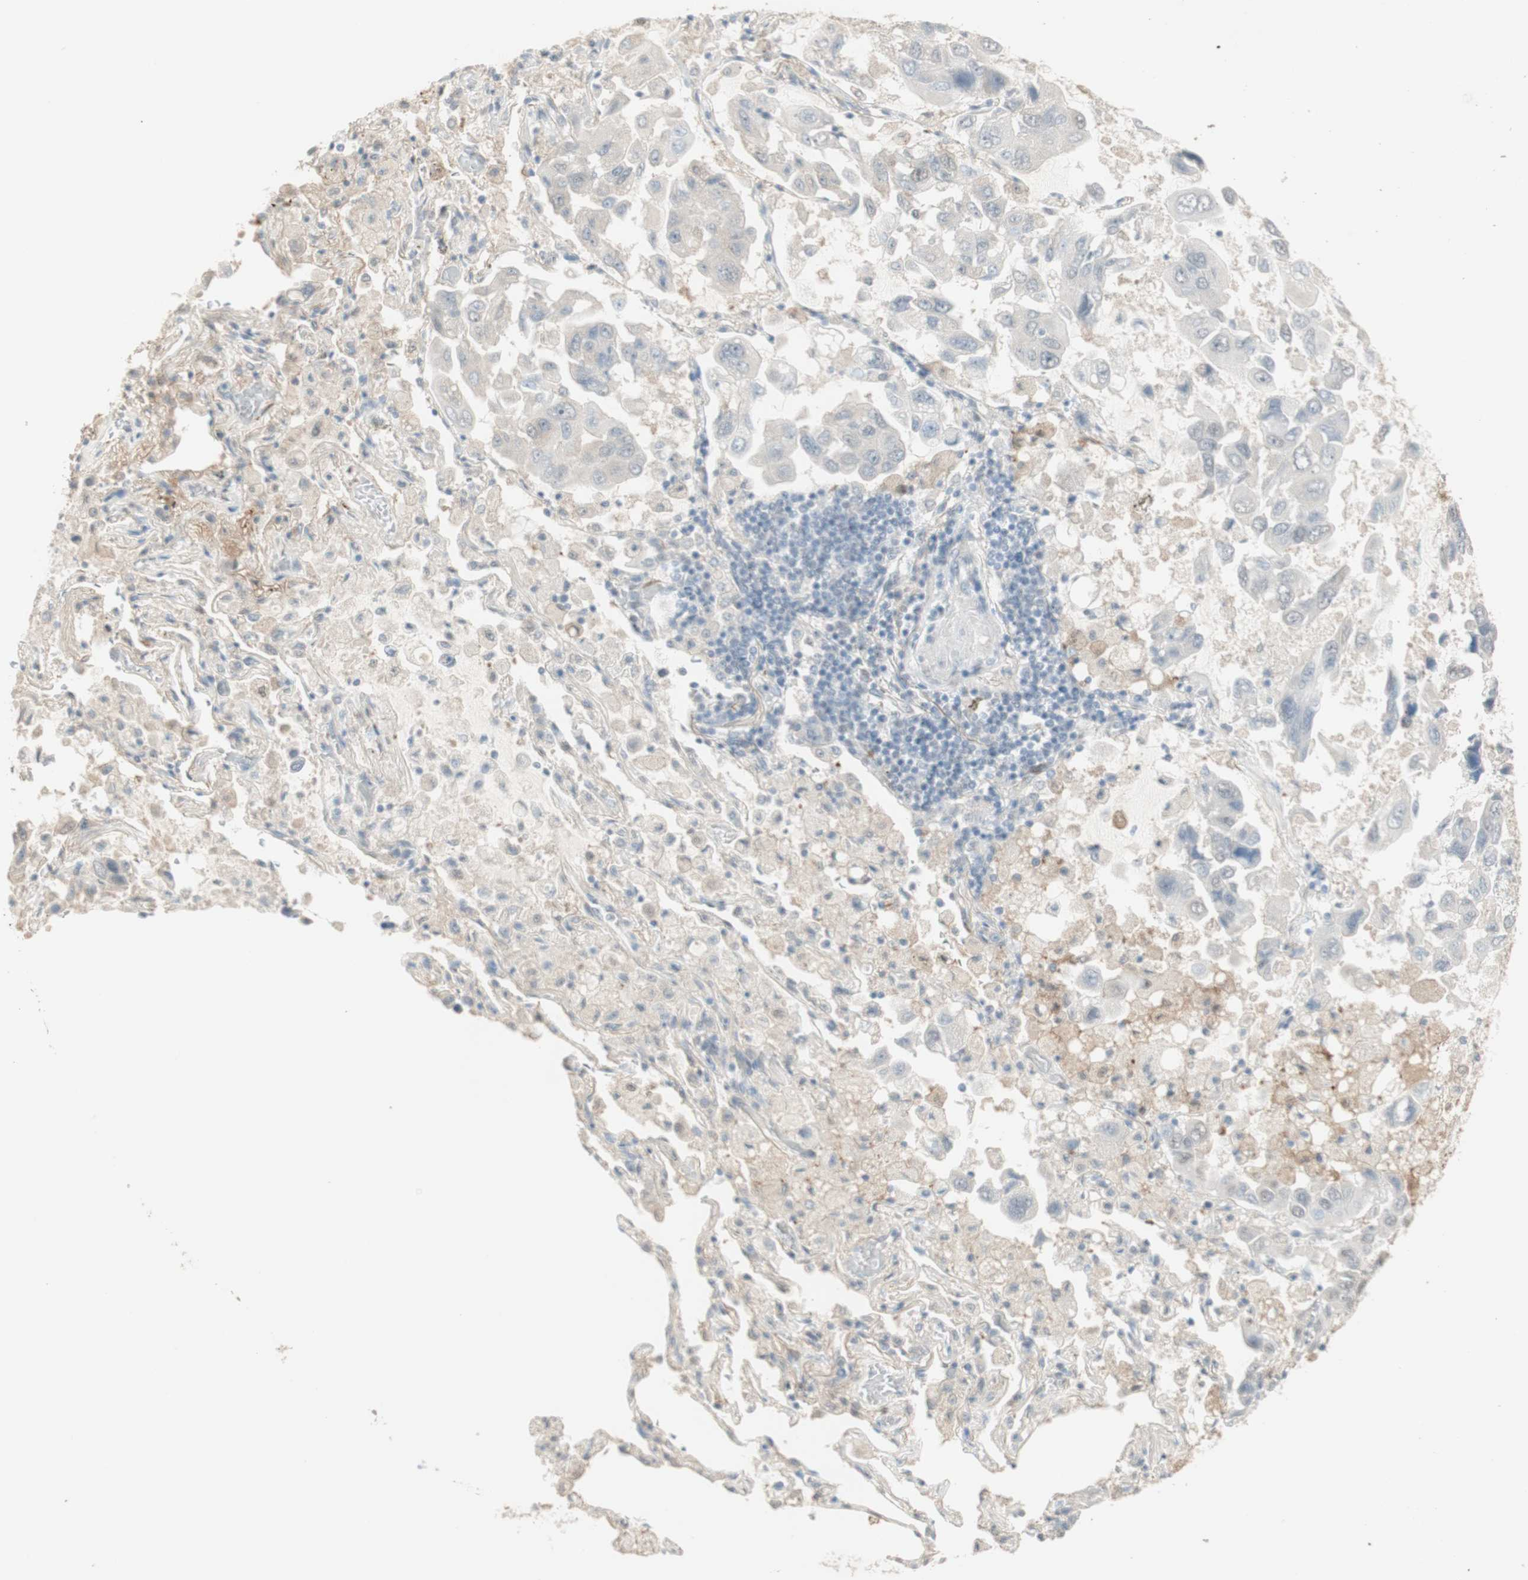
{"staining": {"intensity": "negative", "quantity": "none", "location": "none"}, "tissue": "lung cancer", "cell_type": "Tumor cells", "image_type": "cancer", "snomed": [{"axis": "morphology", "description": "Adenocarcinoma, NOS"}, {"axis": "topography", "description": "Lung"}], "caption": "A micrograph of lung cancer stained for a protein reveals no brown staining in tumor cells.", "gene": "MUC3A", "patient": {"sex": "male", "age": 64}}